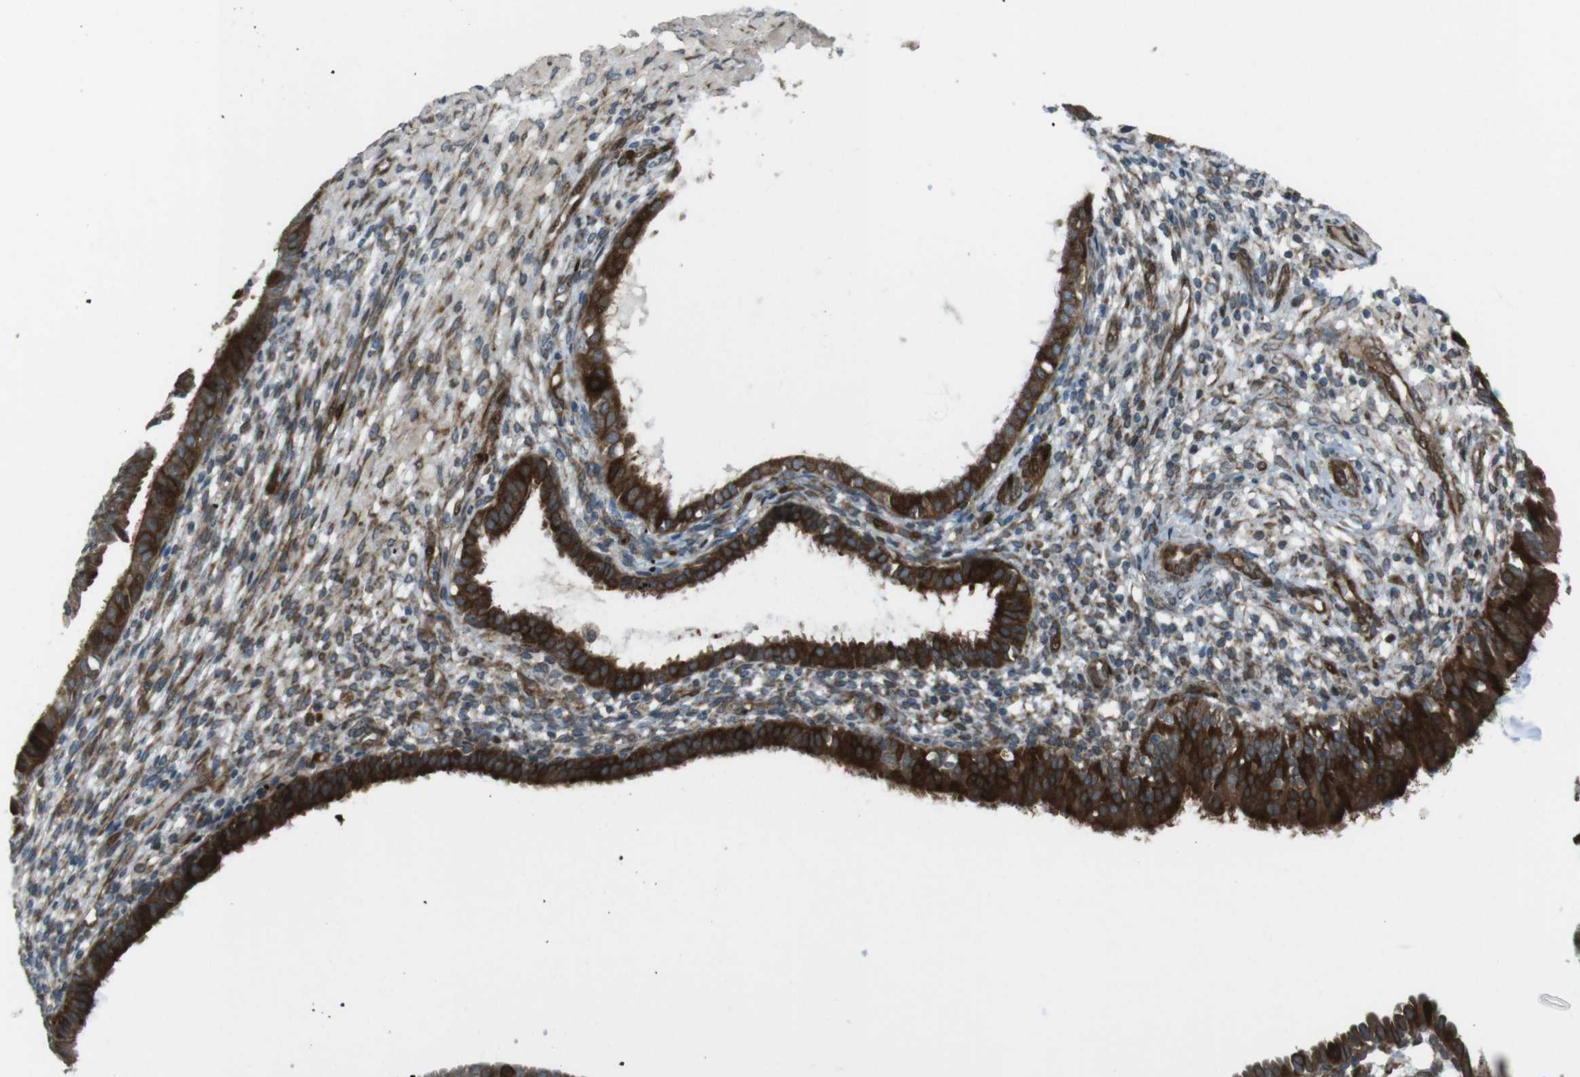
{"staining": {"intensity": "moderate", "quantity": "25%-75%", "location": "cytoplasmic/membranous"}, "tissue": "endometrium", "cell_type": "Cells in endometrial stroma", "image_type": "normal", "snomed": [{"axis": "morphology", "description": "Normal tissue, NOS"}, {"axis": "topography", "description": "Endometrium"}], "caption": "Endometrium was stained to show a protein in brown. There is medium levels of moderate cytoplasmic/membranous expression in about 25%-75% of cells in endometrial stroma. Nuclei are stained in blue.", "gene": "ZNF330", "patient": {"sex": "female", "age": 61}}